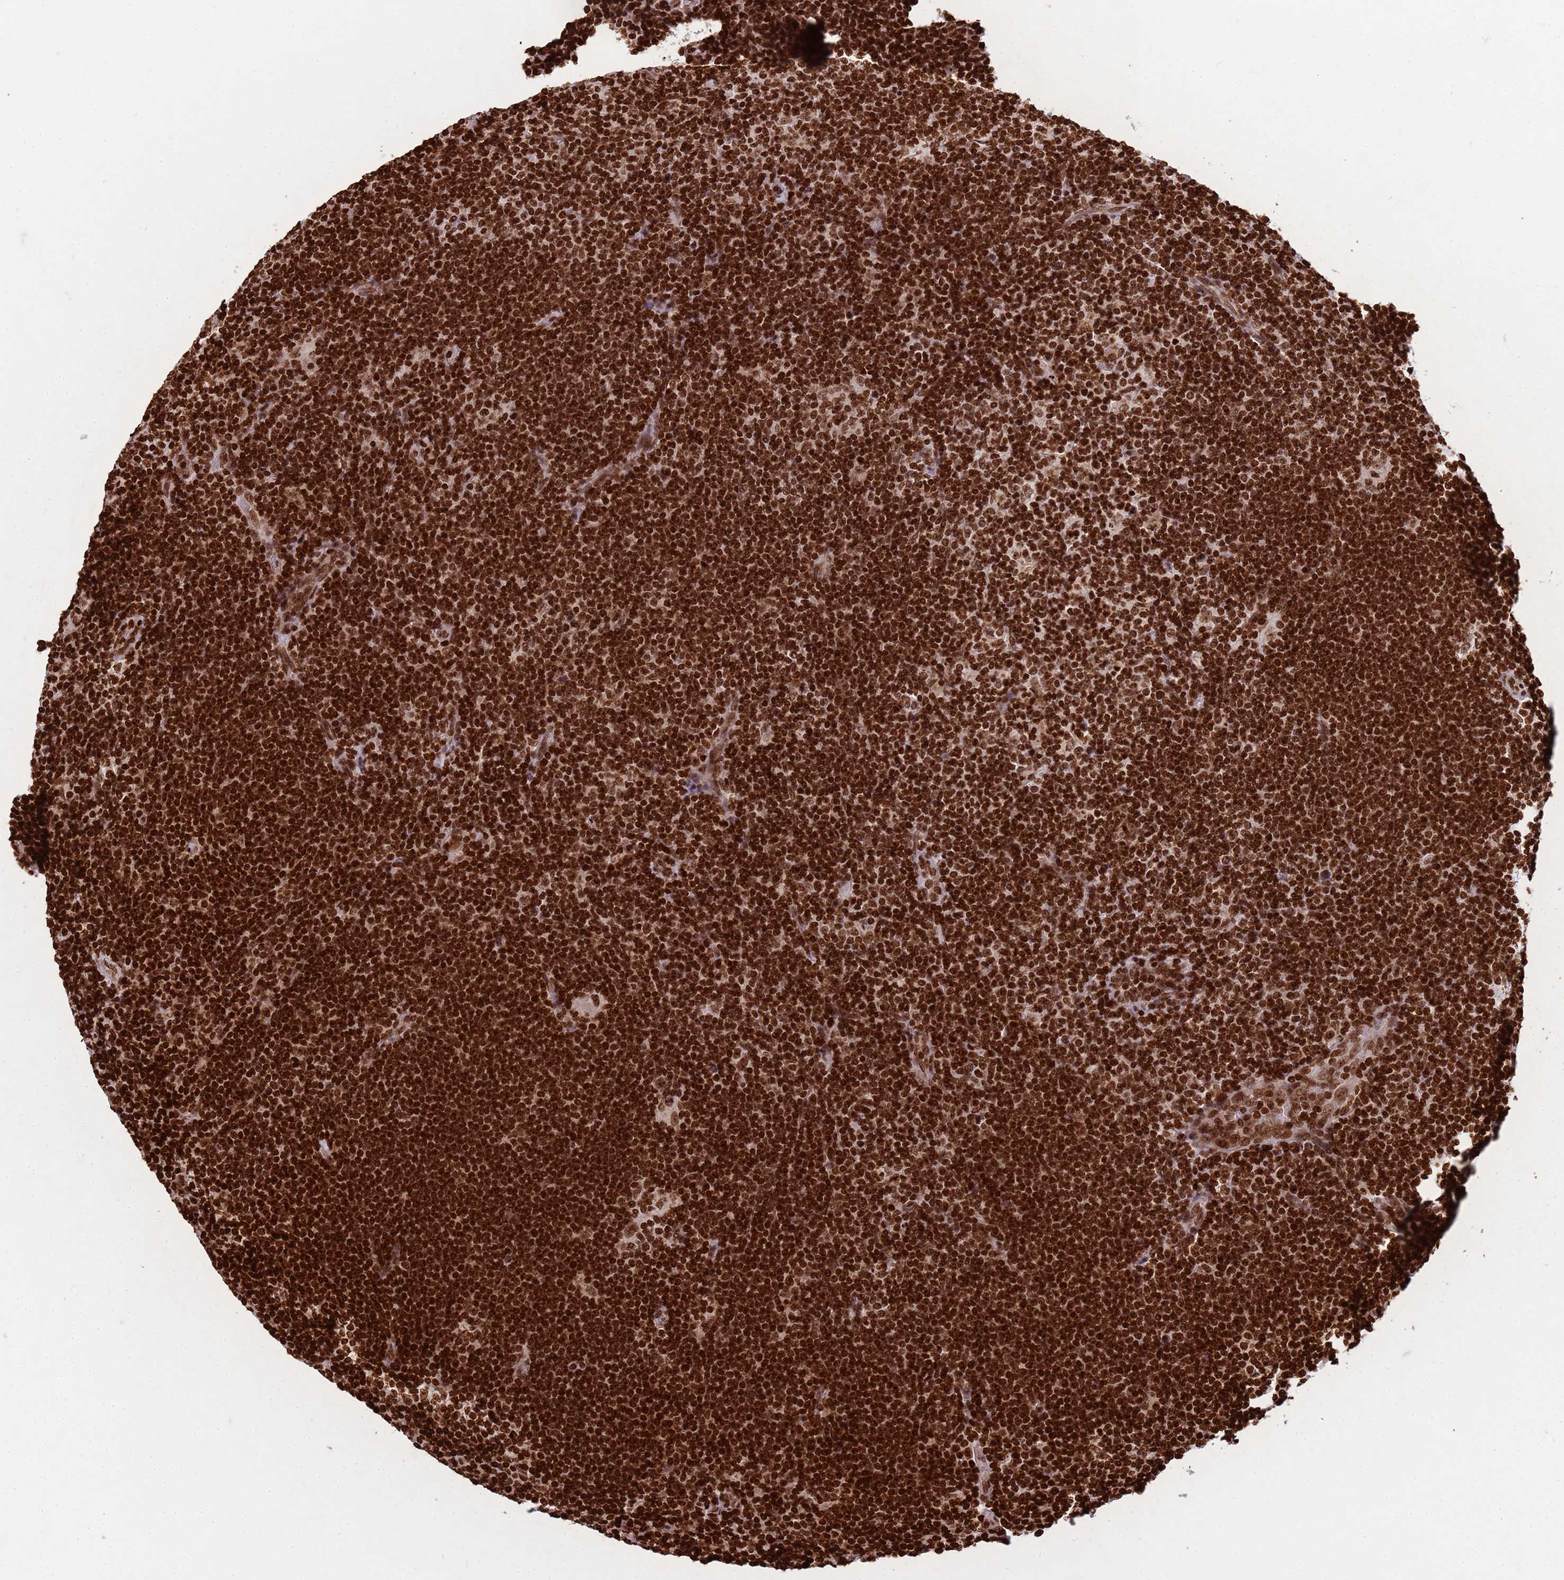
{"staining": {"intensity": "moderate", "quantity": ">75%", "location": "nuclear"}, "tissue": "lymphoma", "cell_type": "Tumor cells", "image_type": "cancer", "snomed": [{"axis": "morphology", "description": "Hodgkin's disease, NOS"}, {"axis": "topography", "description": "Lymph node"}], "caption": "This micrograph displays IHC staining of human lymphoma, with medium moderate nuclear staining in approximately >75% of tumor cells.", "gene": "H3-3B", "patient": {"sex": "female", "age": 57}}